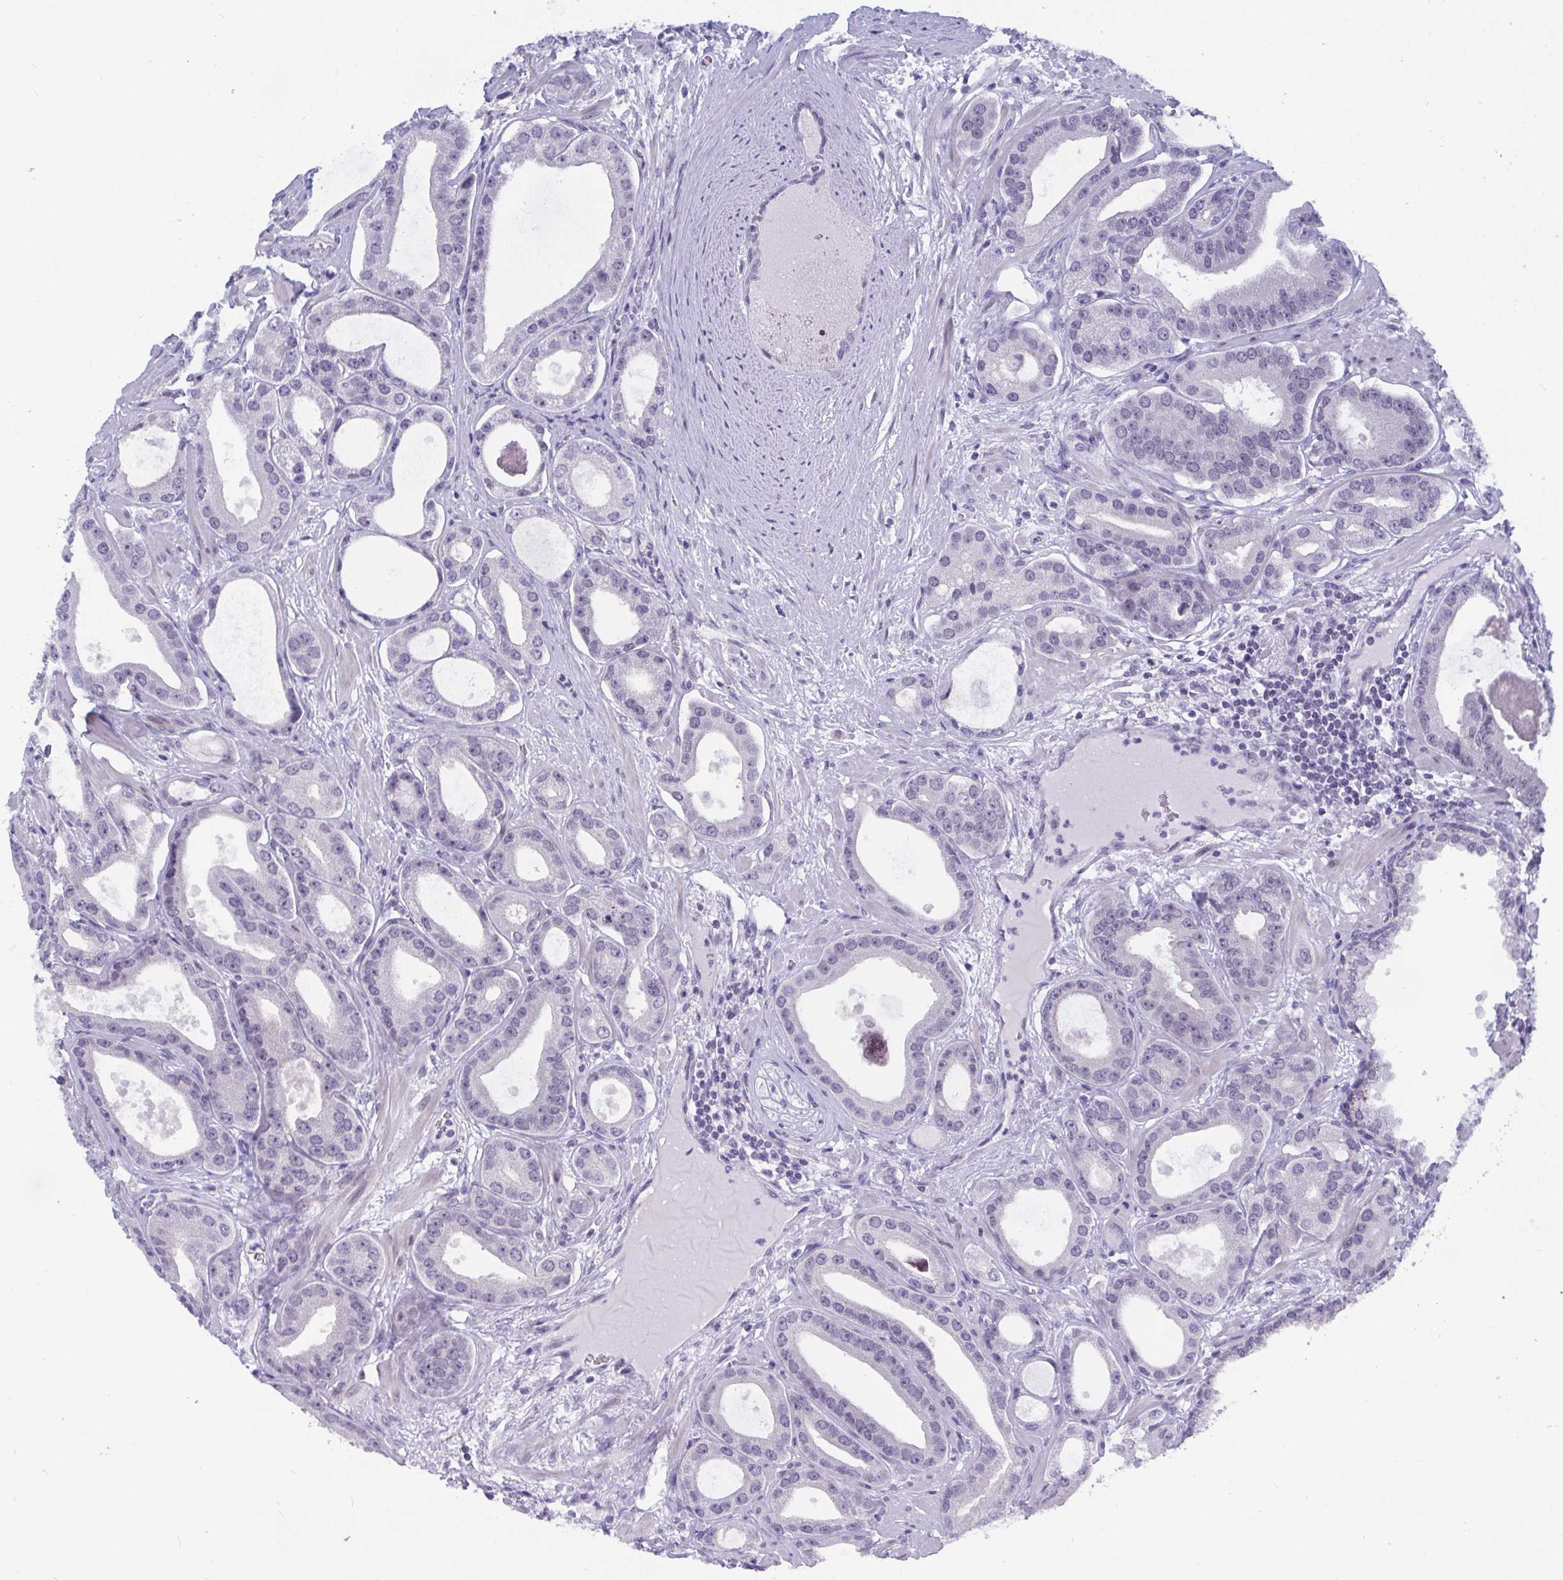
{"staining": {"intensity": "weak", "quantity": "<25%", "location": "nuclear"}, "tissue": "prostate cancer", "cell_type": "Tumor cells", "image_type": "cancer", "snomed": [{"axis": "morphology", "description": "Adenocarcinoma, High grade"}, {"axis": "topography", "description": "Prostate"}], "caption": "Prostate cancer (high-grade adenocarcinoma) was stained to show a protein in brown. There is no significant expression in tumor cells. Nuclei are stained in blue.", "gene": "BMAL2", "patient": {"sex": "male", "age": 65}}